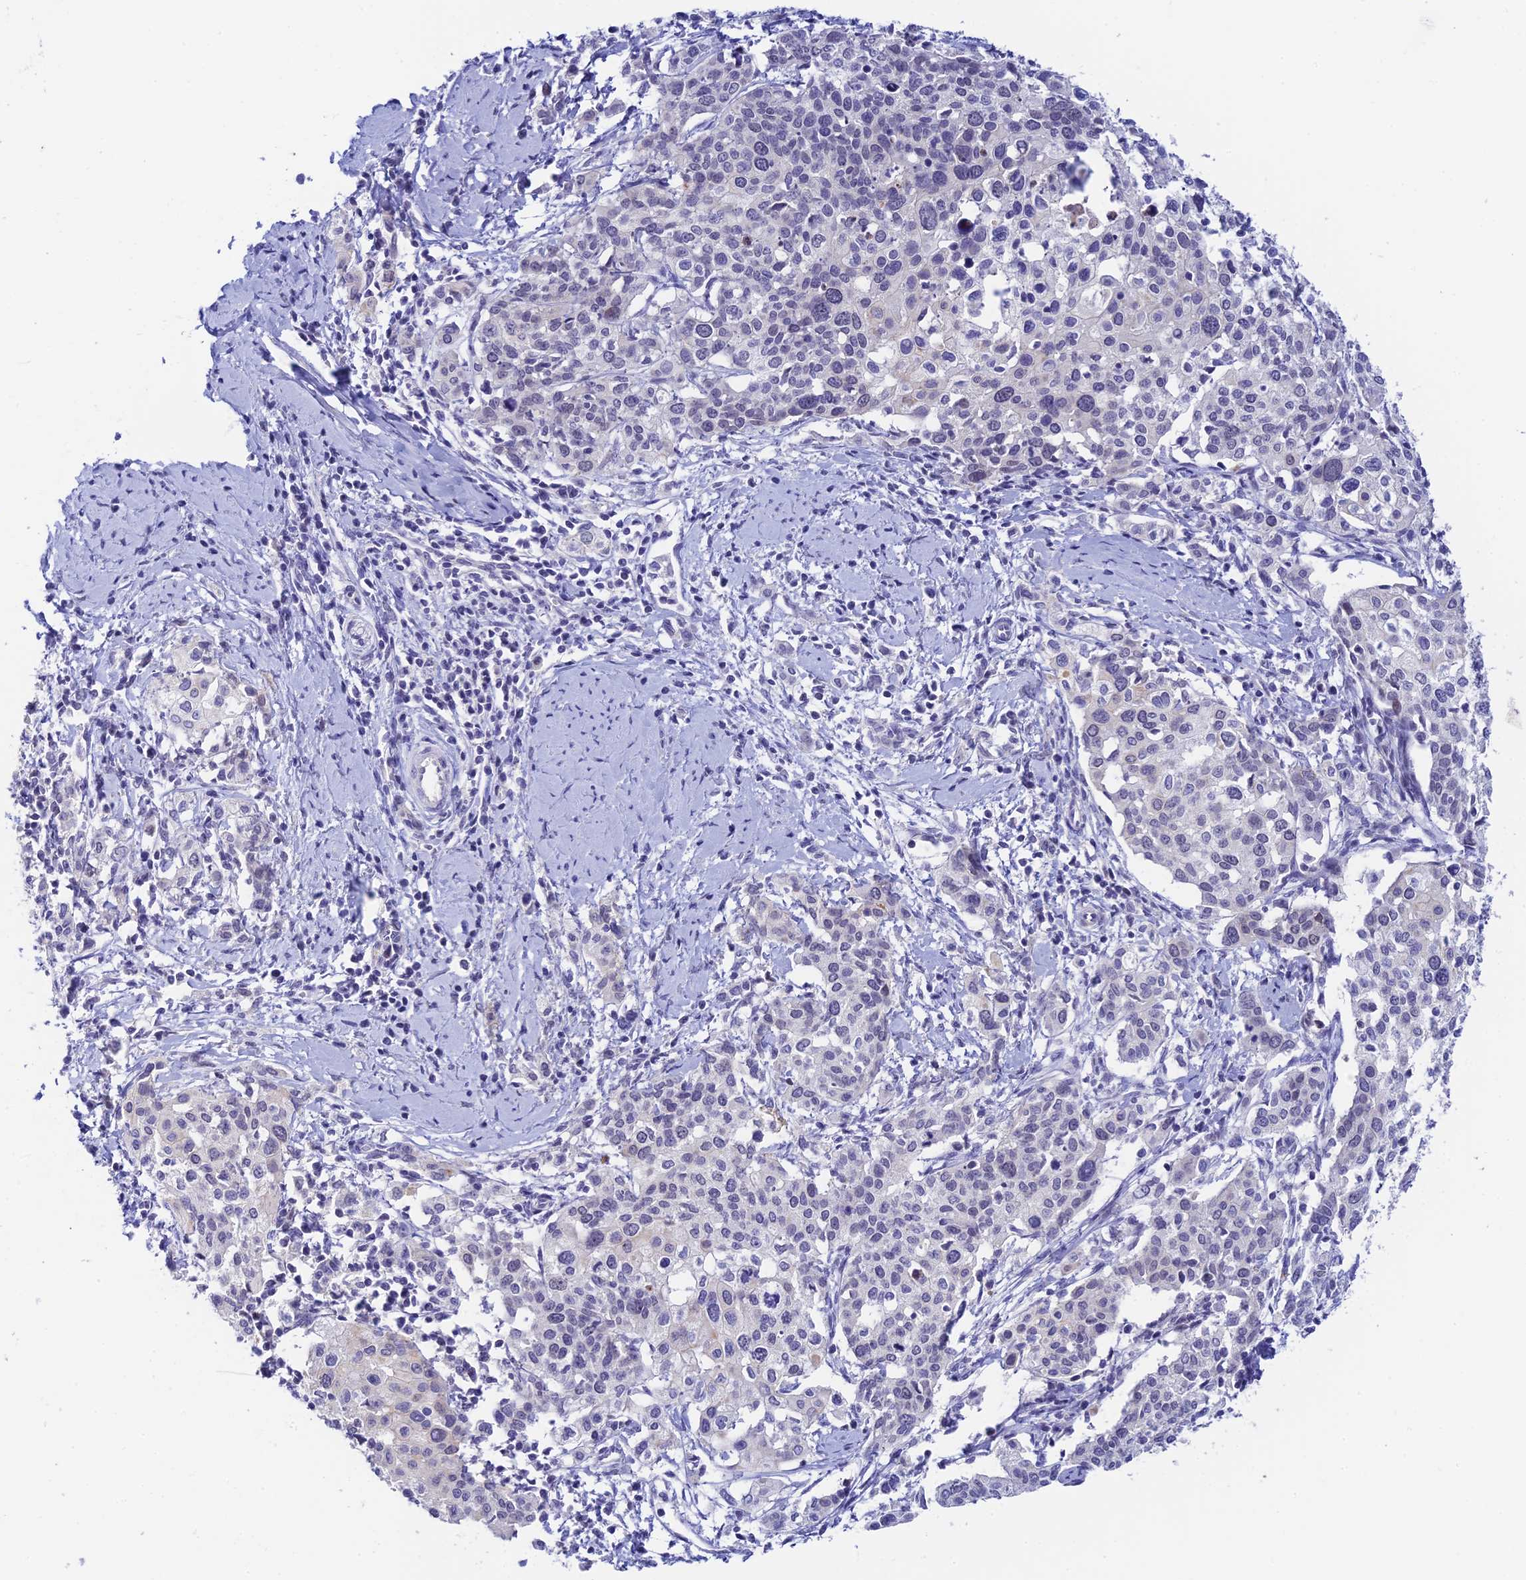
{"staining": {"intensity": "weak", "quantity": "<25%", "location": "nuclear"}, "tissue": "cervical cancer", "cell_type": "Tumor cells", "image_type": "cancer", "snomed": [{"axis": "morphology", "description": "Squamous cell carcinoma, NOS"}, {"axis": "topography", "description": "Cervix"}], "caption": "This is an immunohistochemistry (IHC) micrograph of human cervical cancer. There is no expression in tumor cells.", "gene": "RASGEF1B", "patient": {"sex": "female", "age": 44}}